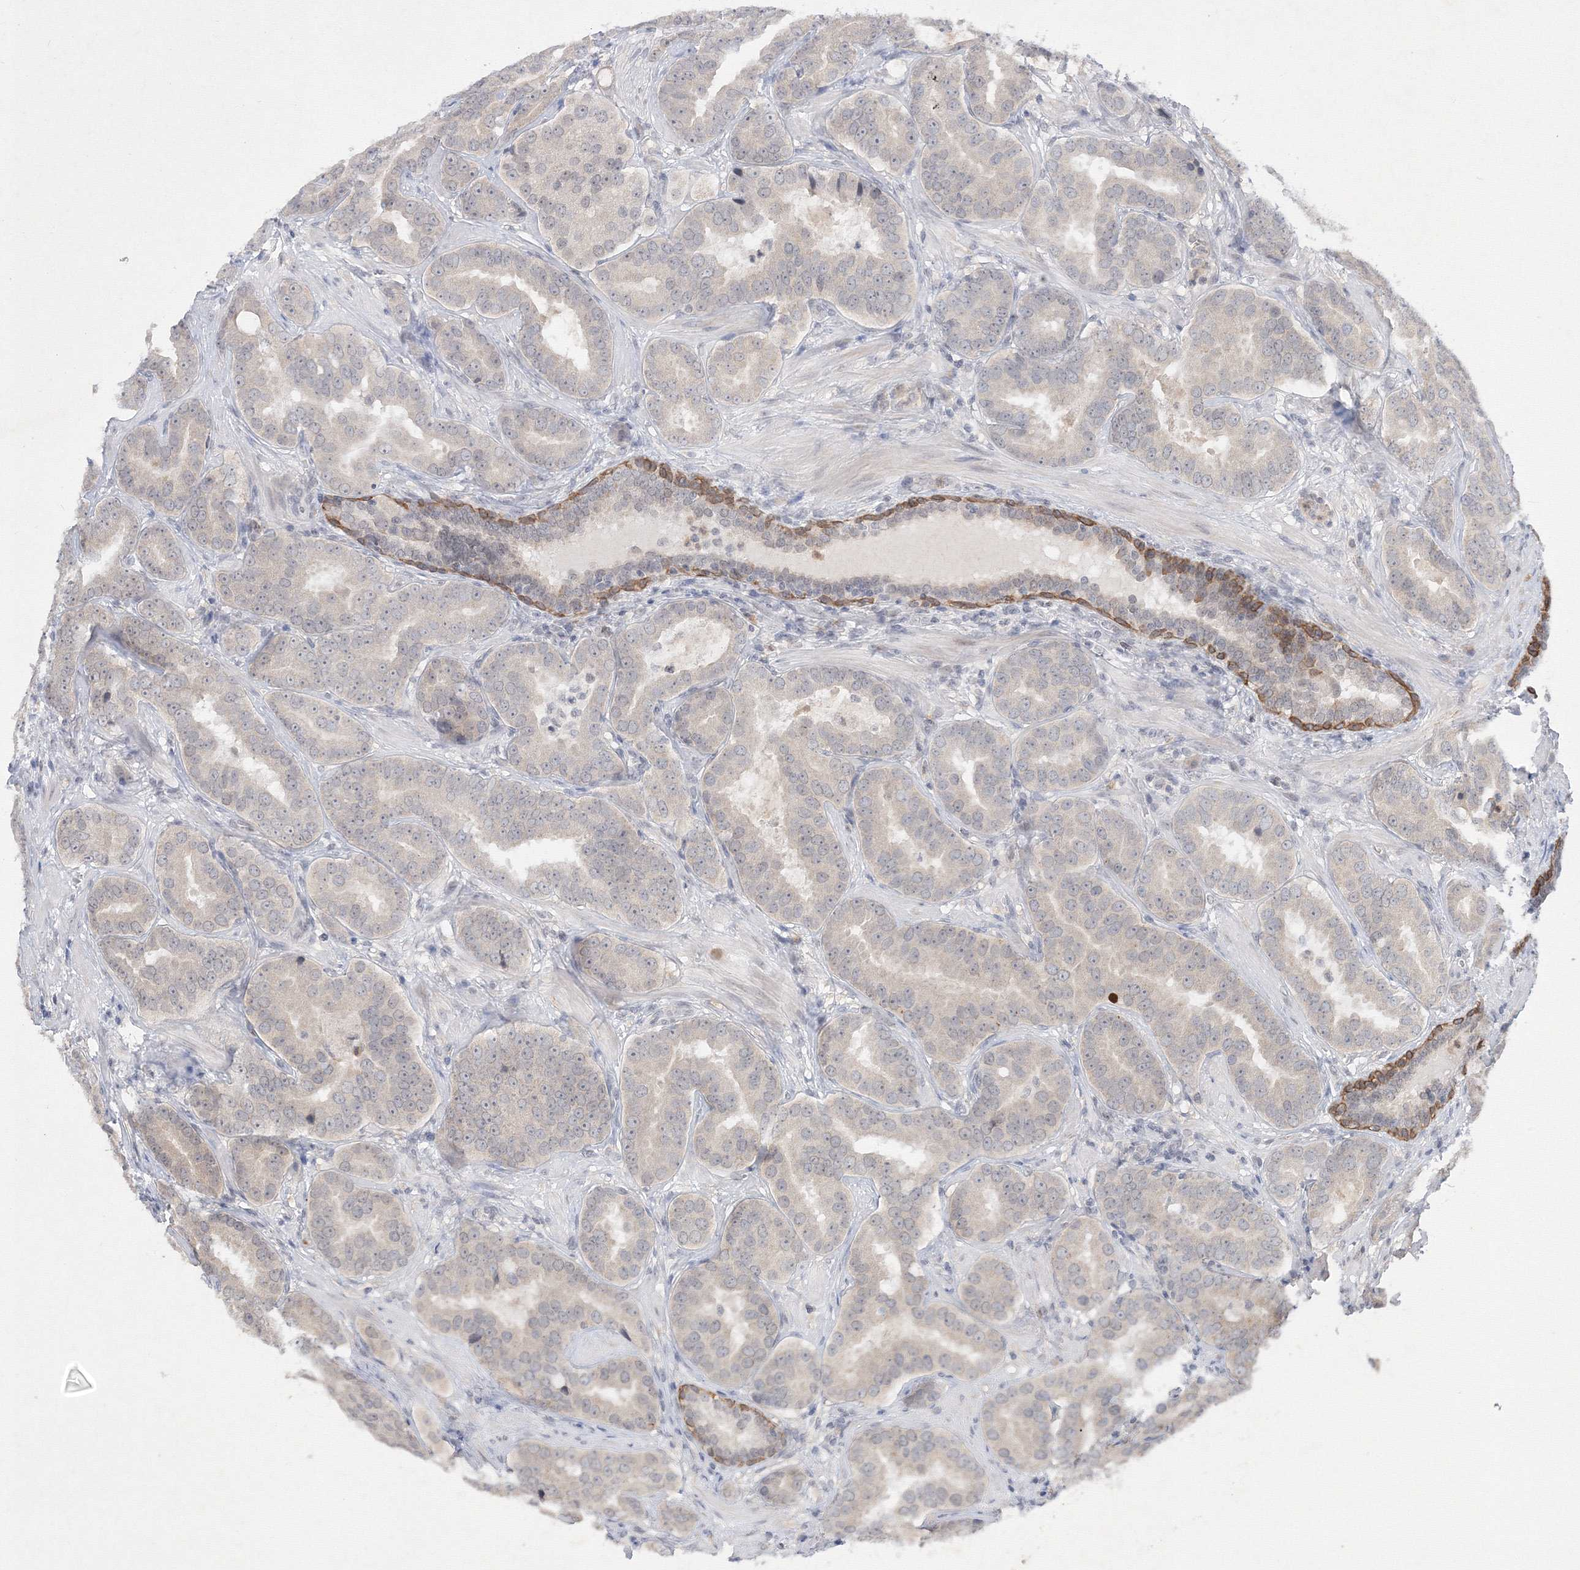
{"staining": {"intensity": "negative", "quantity": "none", "location": "none"}, "tissue": "prostate cancer", "cell_type": "Tumor cells", "image_type": "cancer", "snomed": [{"axis": "morphology", "description": "Adenocarcinoma, Low grade"}, {"axis": "topography", "description": "Prostate"}], "caption": "DAB immunohistochemical staining of low-grade adenocarcinoma (prostate) demonstrates no significant staining in tumor cells.", "gene": "NXPE3", "patient": {"sex": "male", "age": 59}}